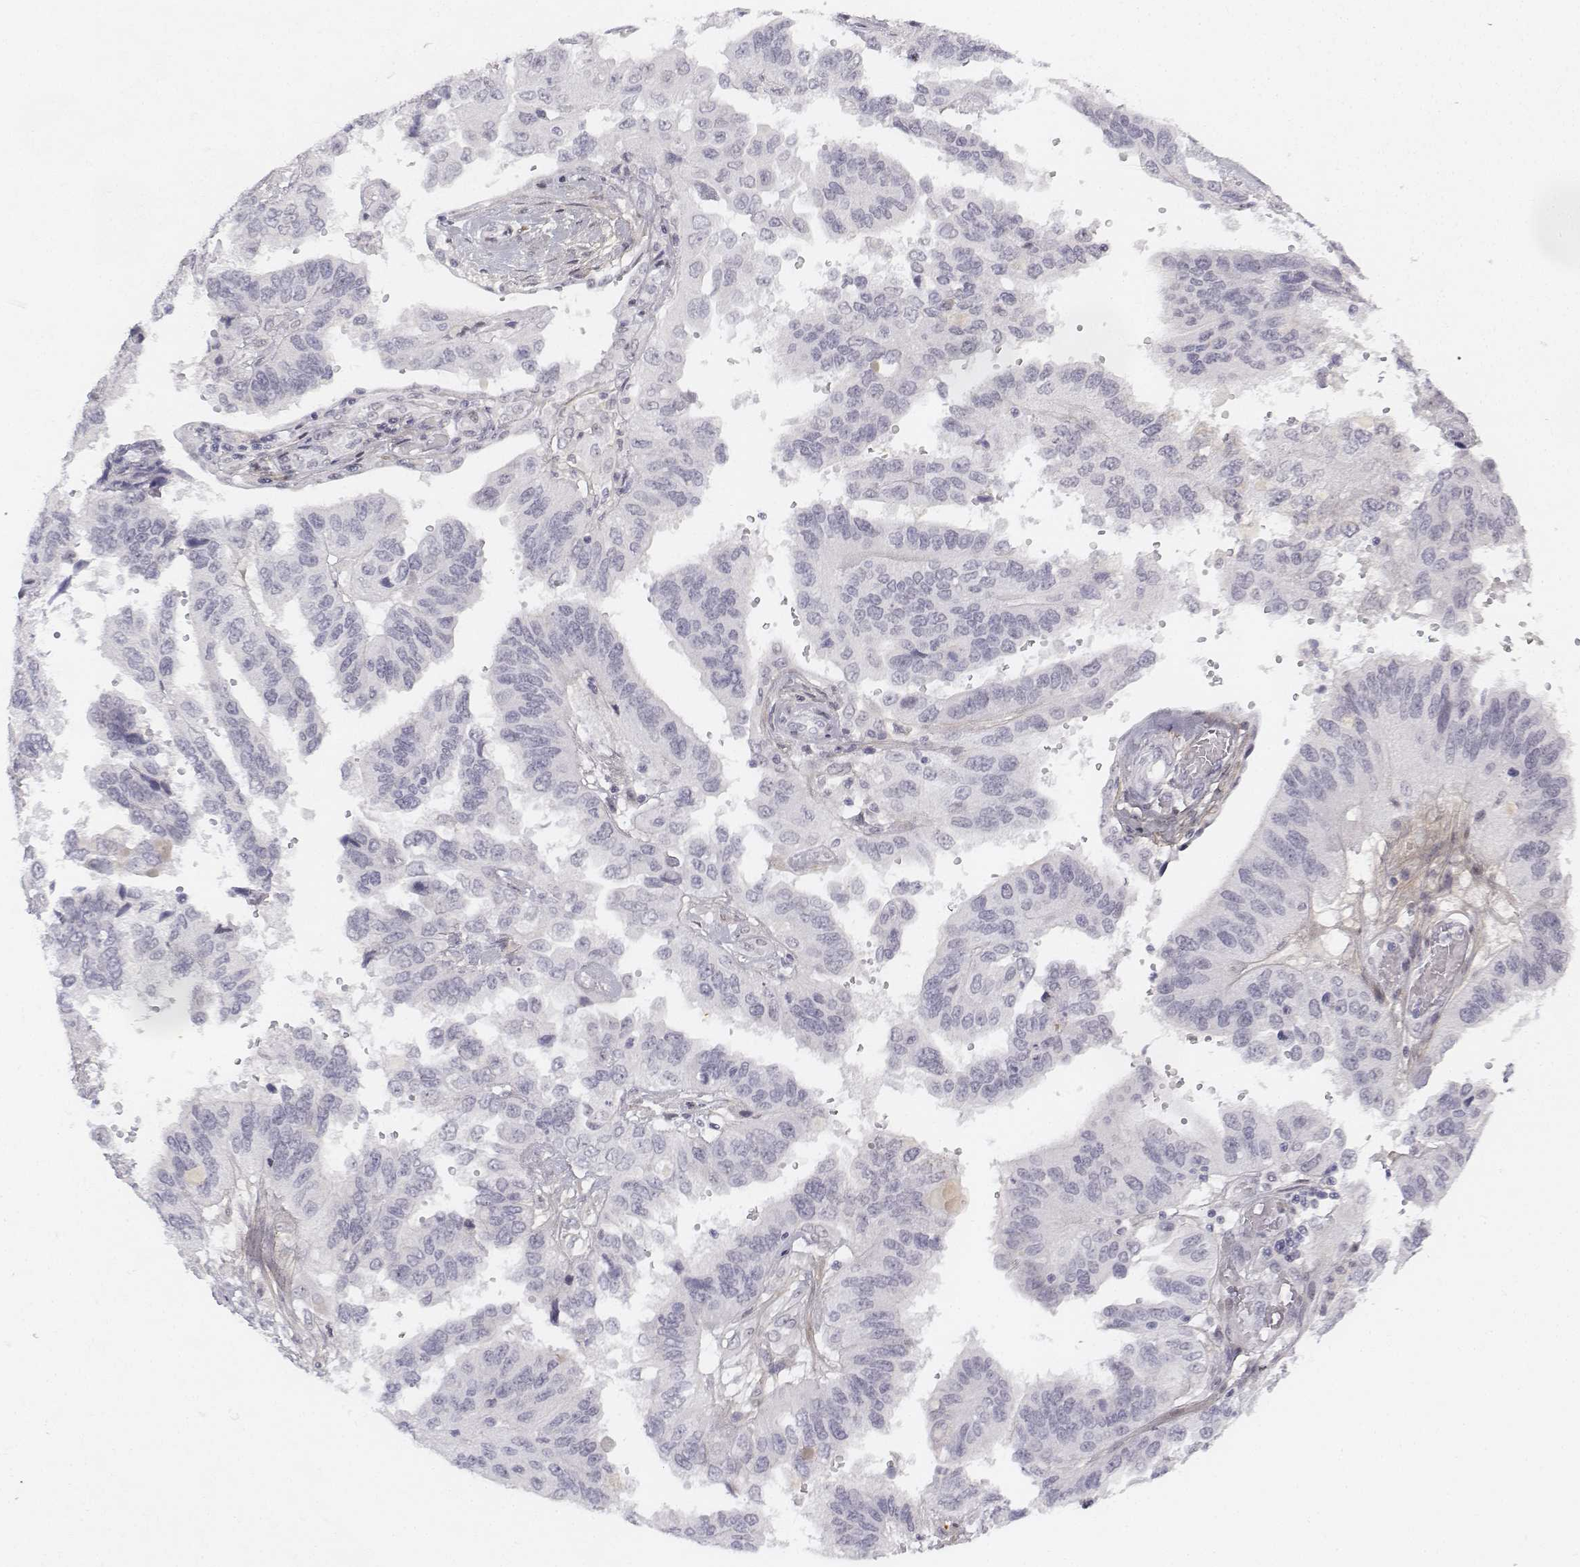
{"staining": {"intensity": "negative", "quantity": "none", "location": "none"}, "tissue": "ovarian cancer", "cell_type": "Tumor cells", "image_type": "cancer", "snomed": [{"axis": "morphology", "description": "Cystadenocarcinoma, serous, NOS"}, {"axis": "topography", "description": "Ovary"}], "caption": "Tumor cells are negative for protein expression in human serous cystadenocarcinoma (ovarian).", "gene": "KRT84", "patient": {"sex": "female", "age": 79}}